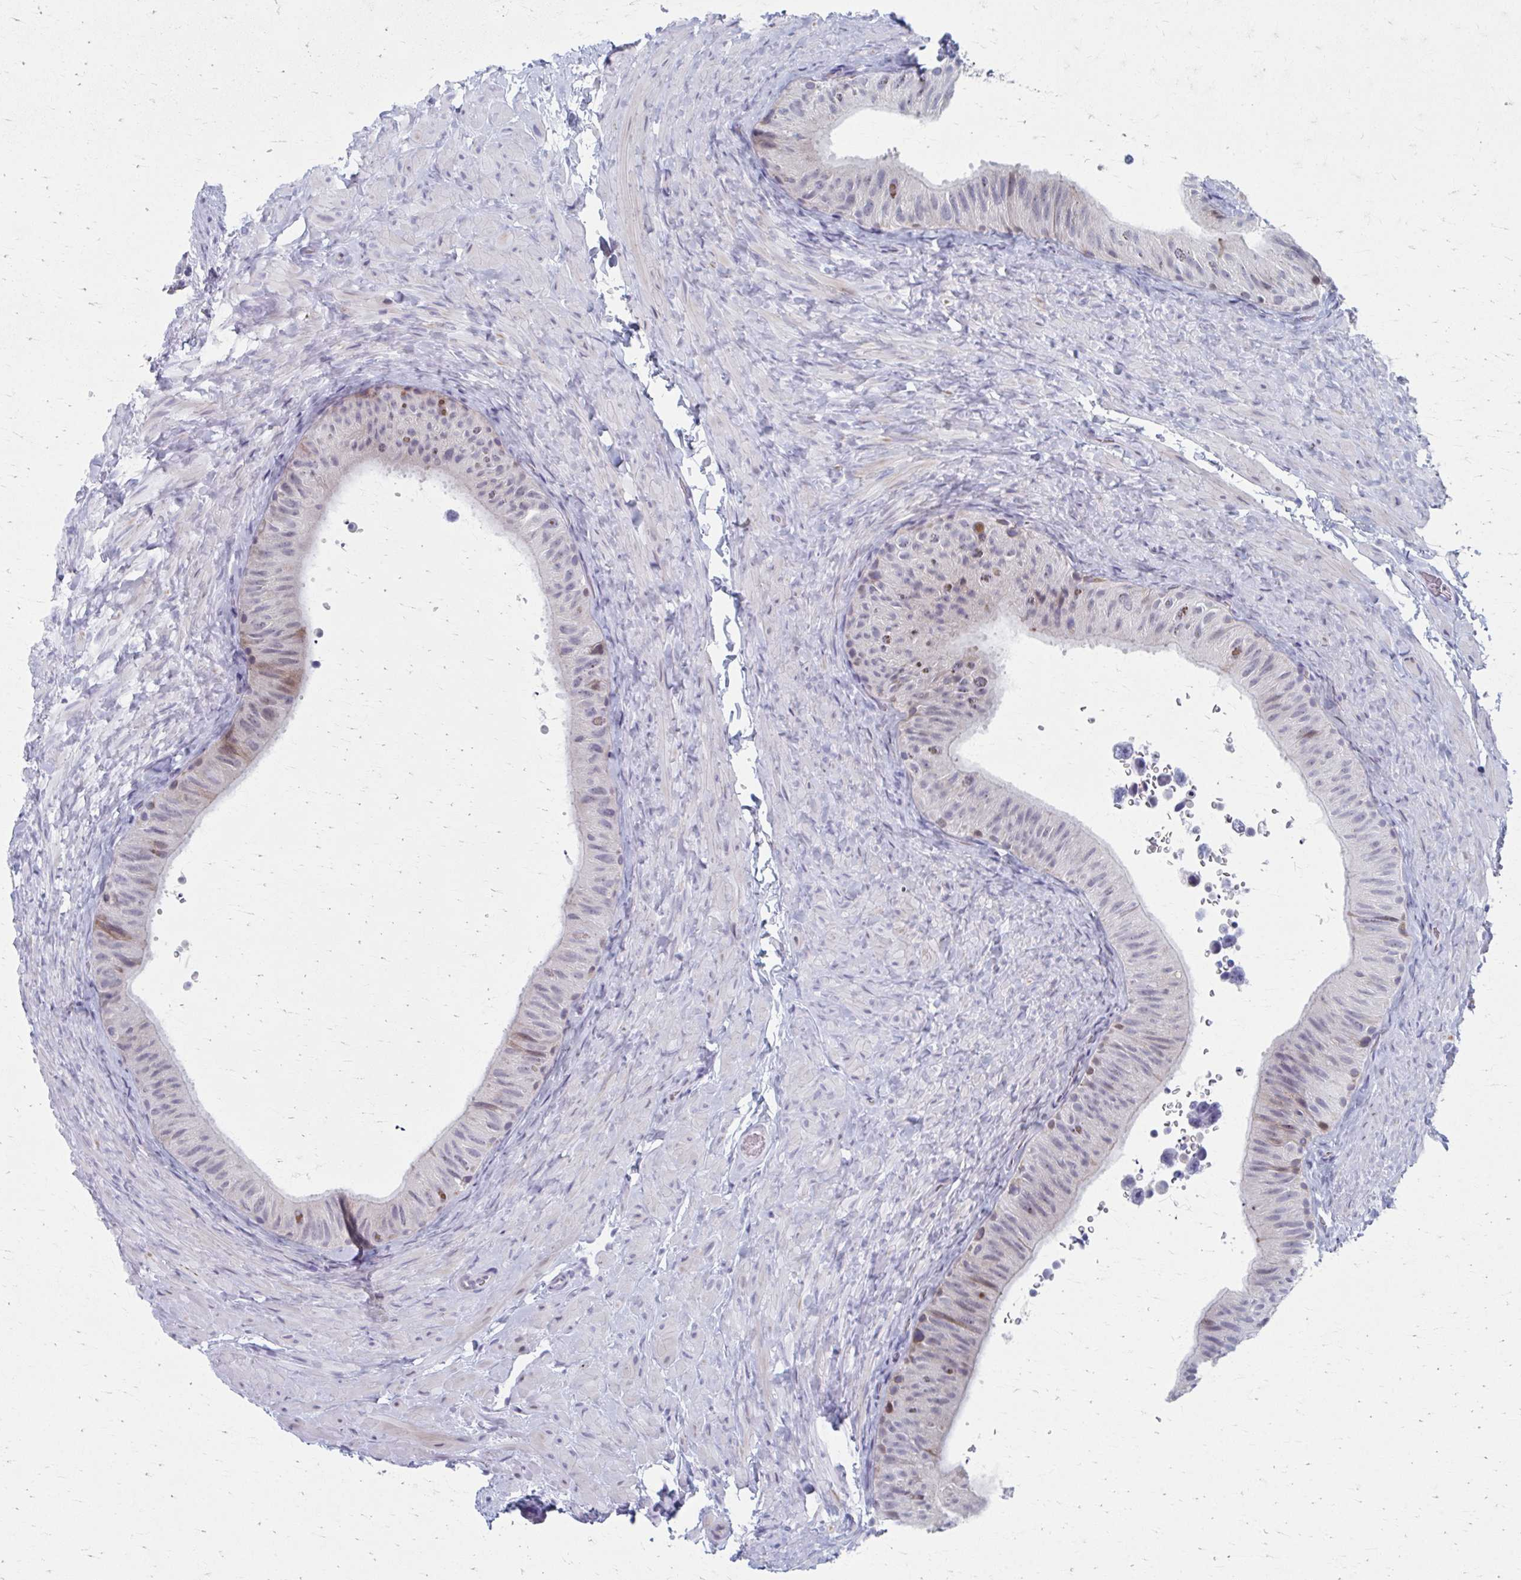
{"staining": {"intensity": "weak", "quantity": "<25%", "location": "nuclear"}, "tissue": "epididymis", "cell_type": "Glandular cells", "image_type": "normal", "snomed": [{"axis": "morphology", "description": "Normal tissue, NOS"}, {"axis": "topography", "description": "Epididymis, spermatic cord, NOS"}, {"axis": "topography", "description": "Epididymis"}], "caption": "The IHC image has no significant positivity in glandular cells of epididymis. (DAB (3,3'-diaminobenzidine) immunohistochemistry (IHC), high magnification).", "gene": "ABHD16B", "patient": {"sex": "male", "age": 31}}